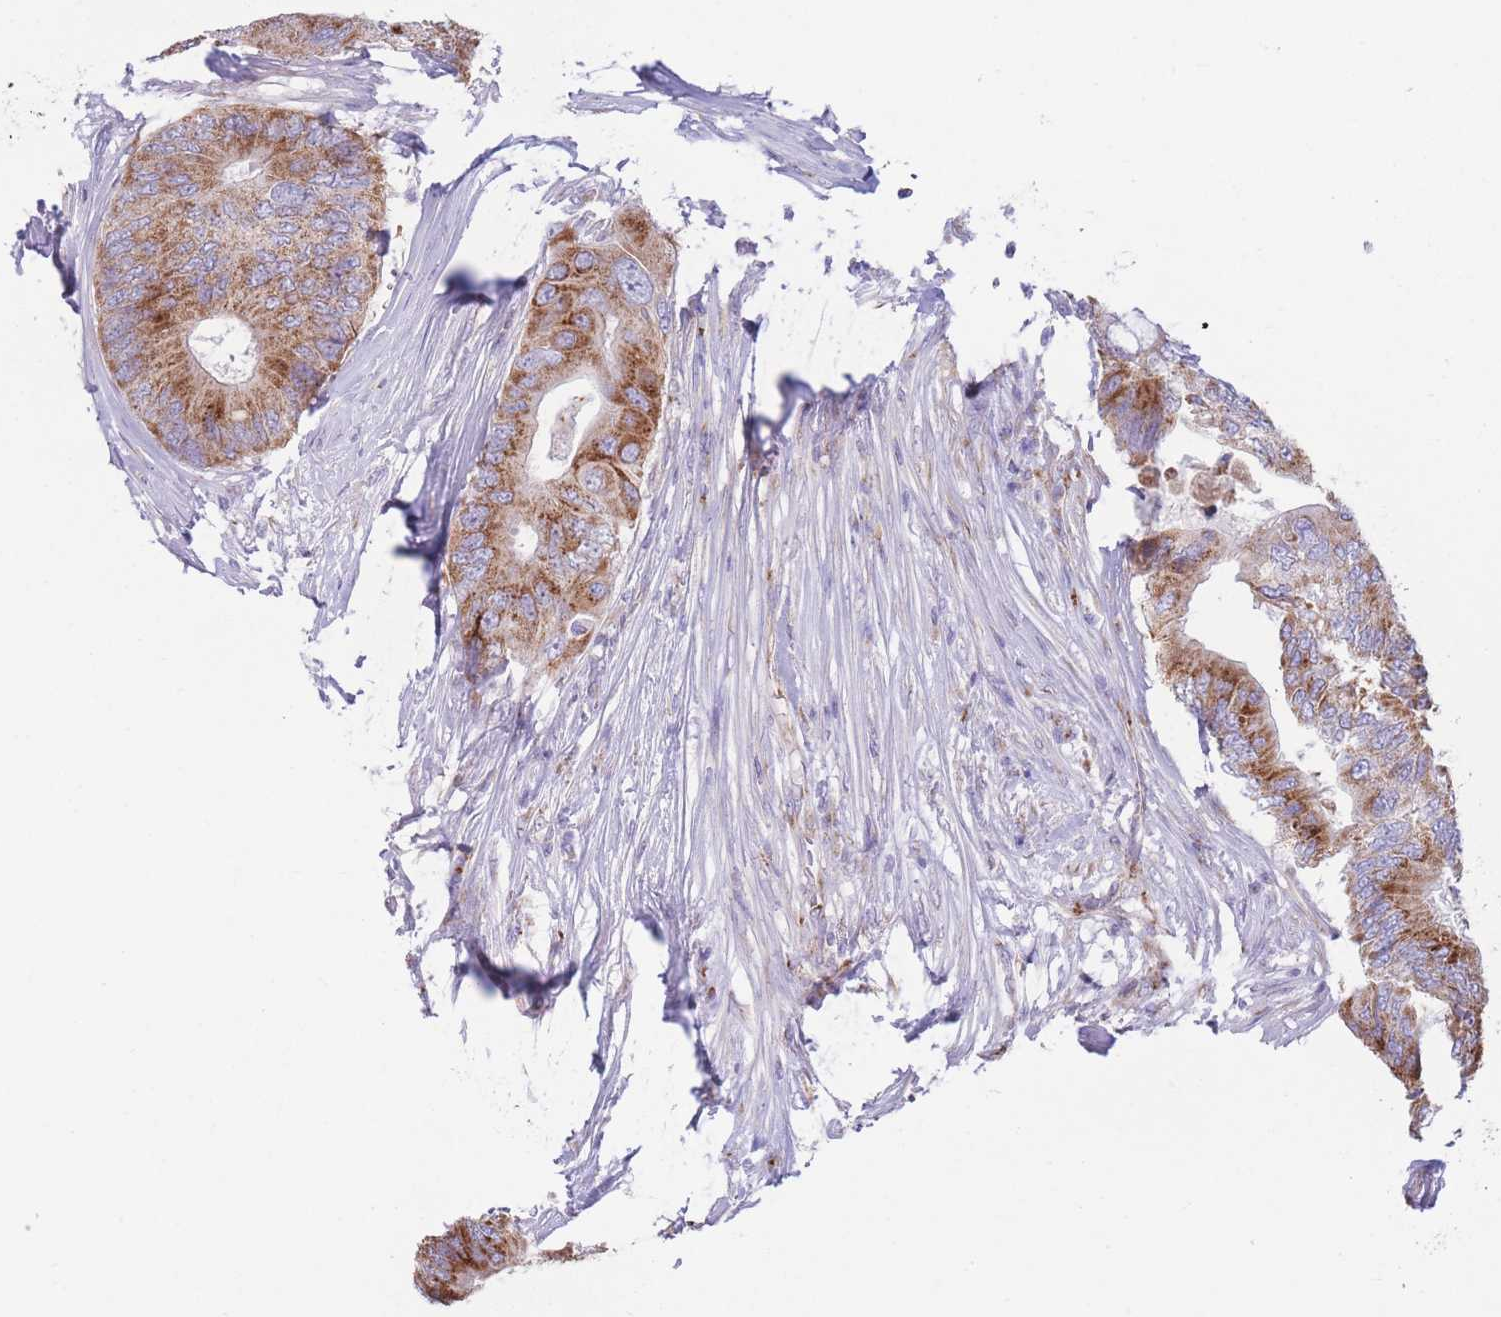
{"staining": {"intensity": "moderate", "quantity": ">75%", "location": "cytoplasmic/membranous"}, "tissue": "colorectal cancer", "cell_type": "Tumor cells", "image_type": "cancer", "snomed": [{"axis": "morphology", "description": "Adenocarcinoma, NOS"}, {"axis": "topography", "description": "Colon"}], "caption": "Human colorectal cancer stained with a protein marker shows moderate staining in tumor cells.", "gene": "MPND", "patient": {"sex": "male", "age": 71}}